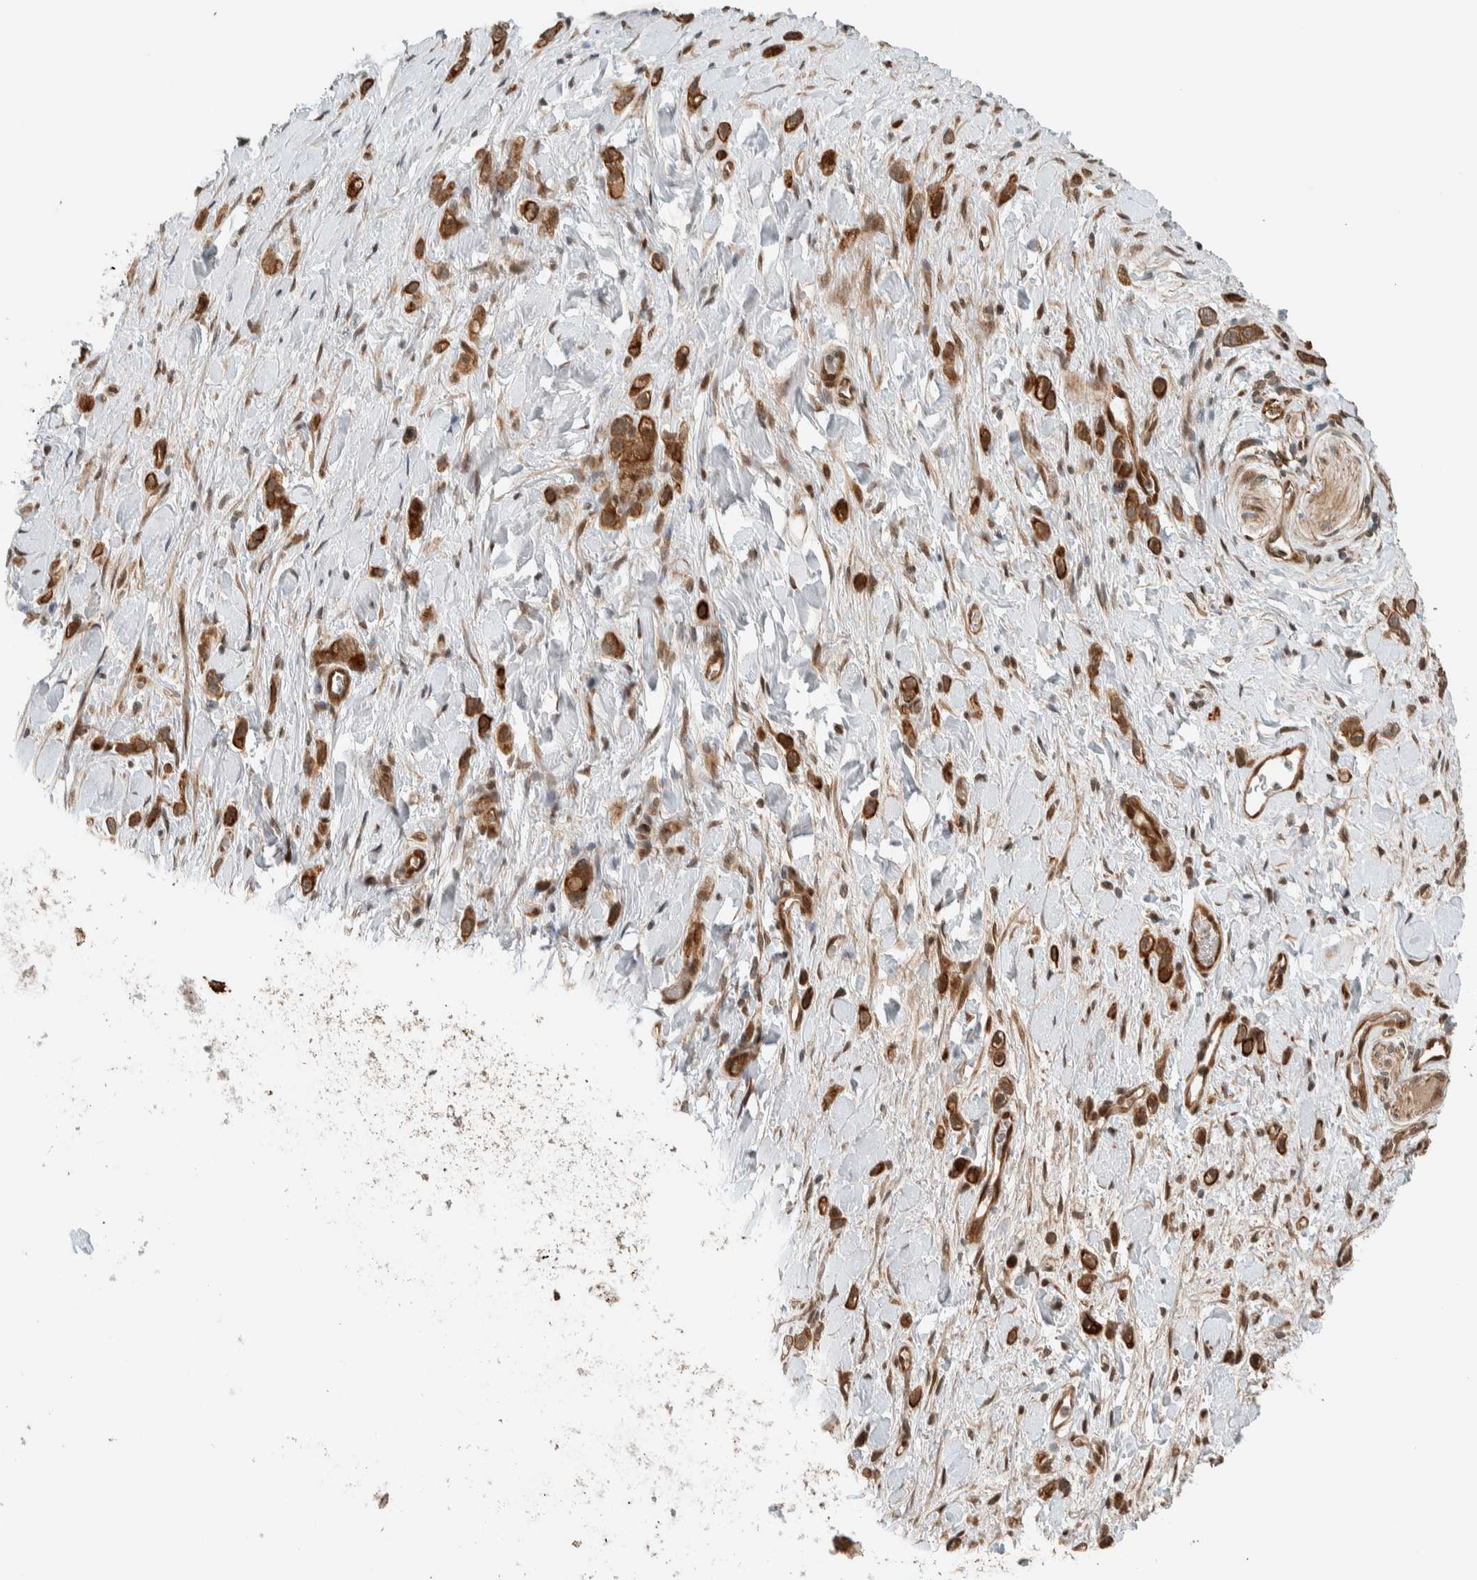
{"staining": {"intensity": "strong", "quantity": ">75%", "location": "cytoplasmic/membranous"}, "tissue": "stomach cancer", "cell_type": "Tumor cells", "image_type": "cancer", "snomed": [{"axis": "morphology", "description": "Adenocarcinoma, NOS"}, {"axis": "topography", "description": "Stomach"}], "caption": "Stomach cancer (adenocarcinoma) stained with a brown dye demonstrates strong cytoplasmic/membranous positive staining in about >75% of tumor cells.", "gene": "STXBP4", "patient": {"sex": "female", "age": 65}}